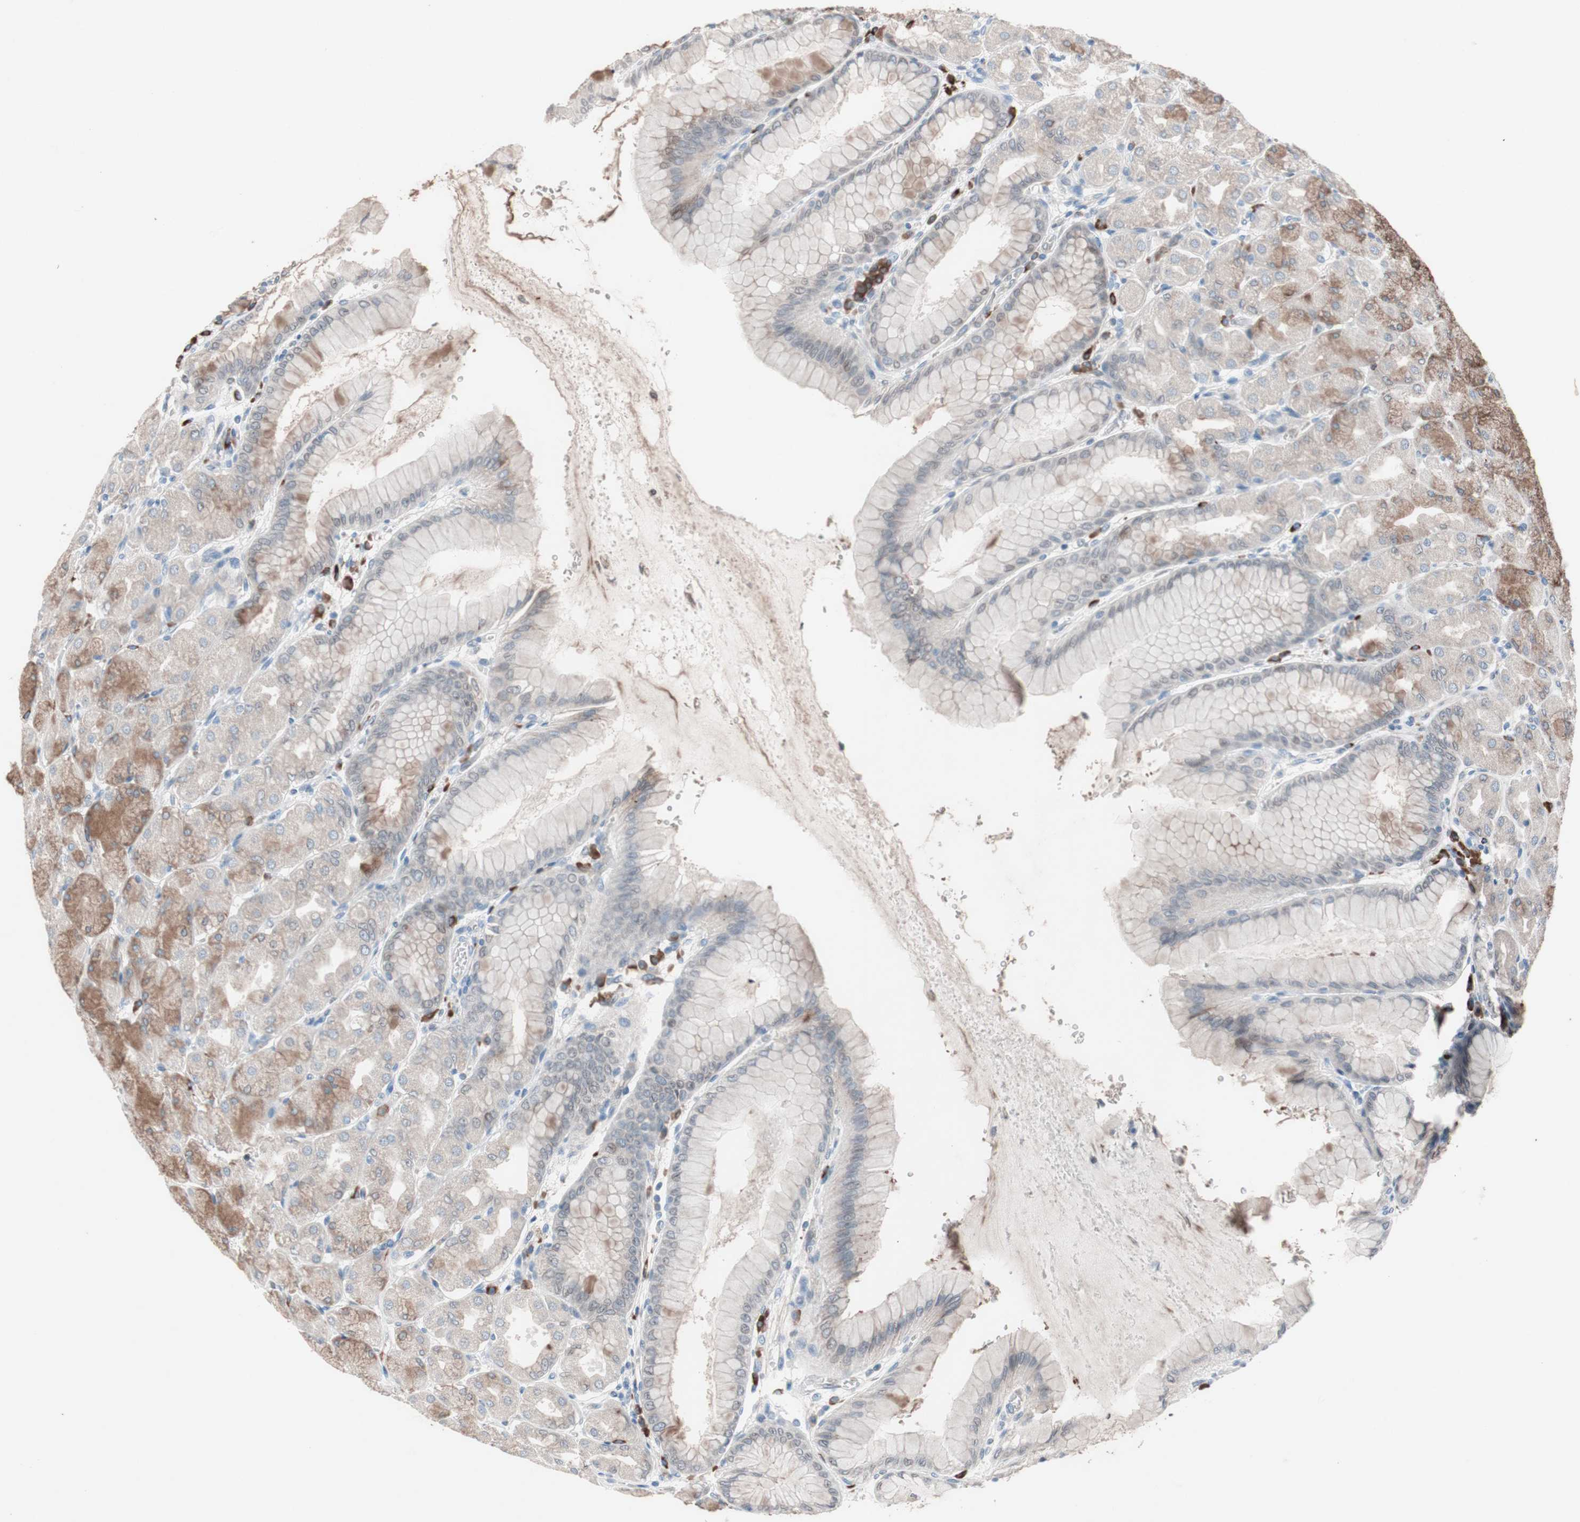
{"staining": {"intensity": "moderate", "quantity": "25%-75%", "location": "cytoplasmic/membranous"}, "tissue": "stomach", "cell_type": "Glandular cells", "image_type": "normal", "snomed": [{"axis": "morphology", "description": "Normal tissue, NOS"}, {"axis": "topography", "description": "Stomach, upper"}], "caption": "Brown immunohistochemical staining in benign stomach demonstrates moderate cytoplasmic/membranous staining in about 25%-75% of glandular cells. (Stains: DAB (3,3'-diaminobenzidine) in brown, nuclei in blue, Microscopy: brightfield microscopy at high magnification).", "gene": "GRB7", "patient": {"sex": "female", "age": 56}}